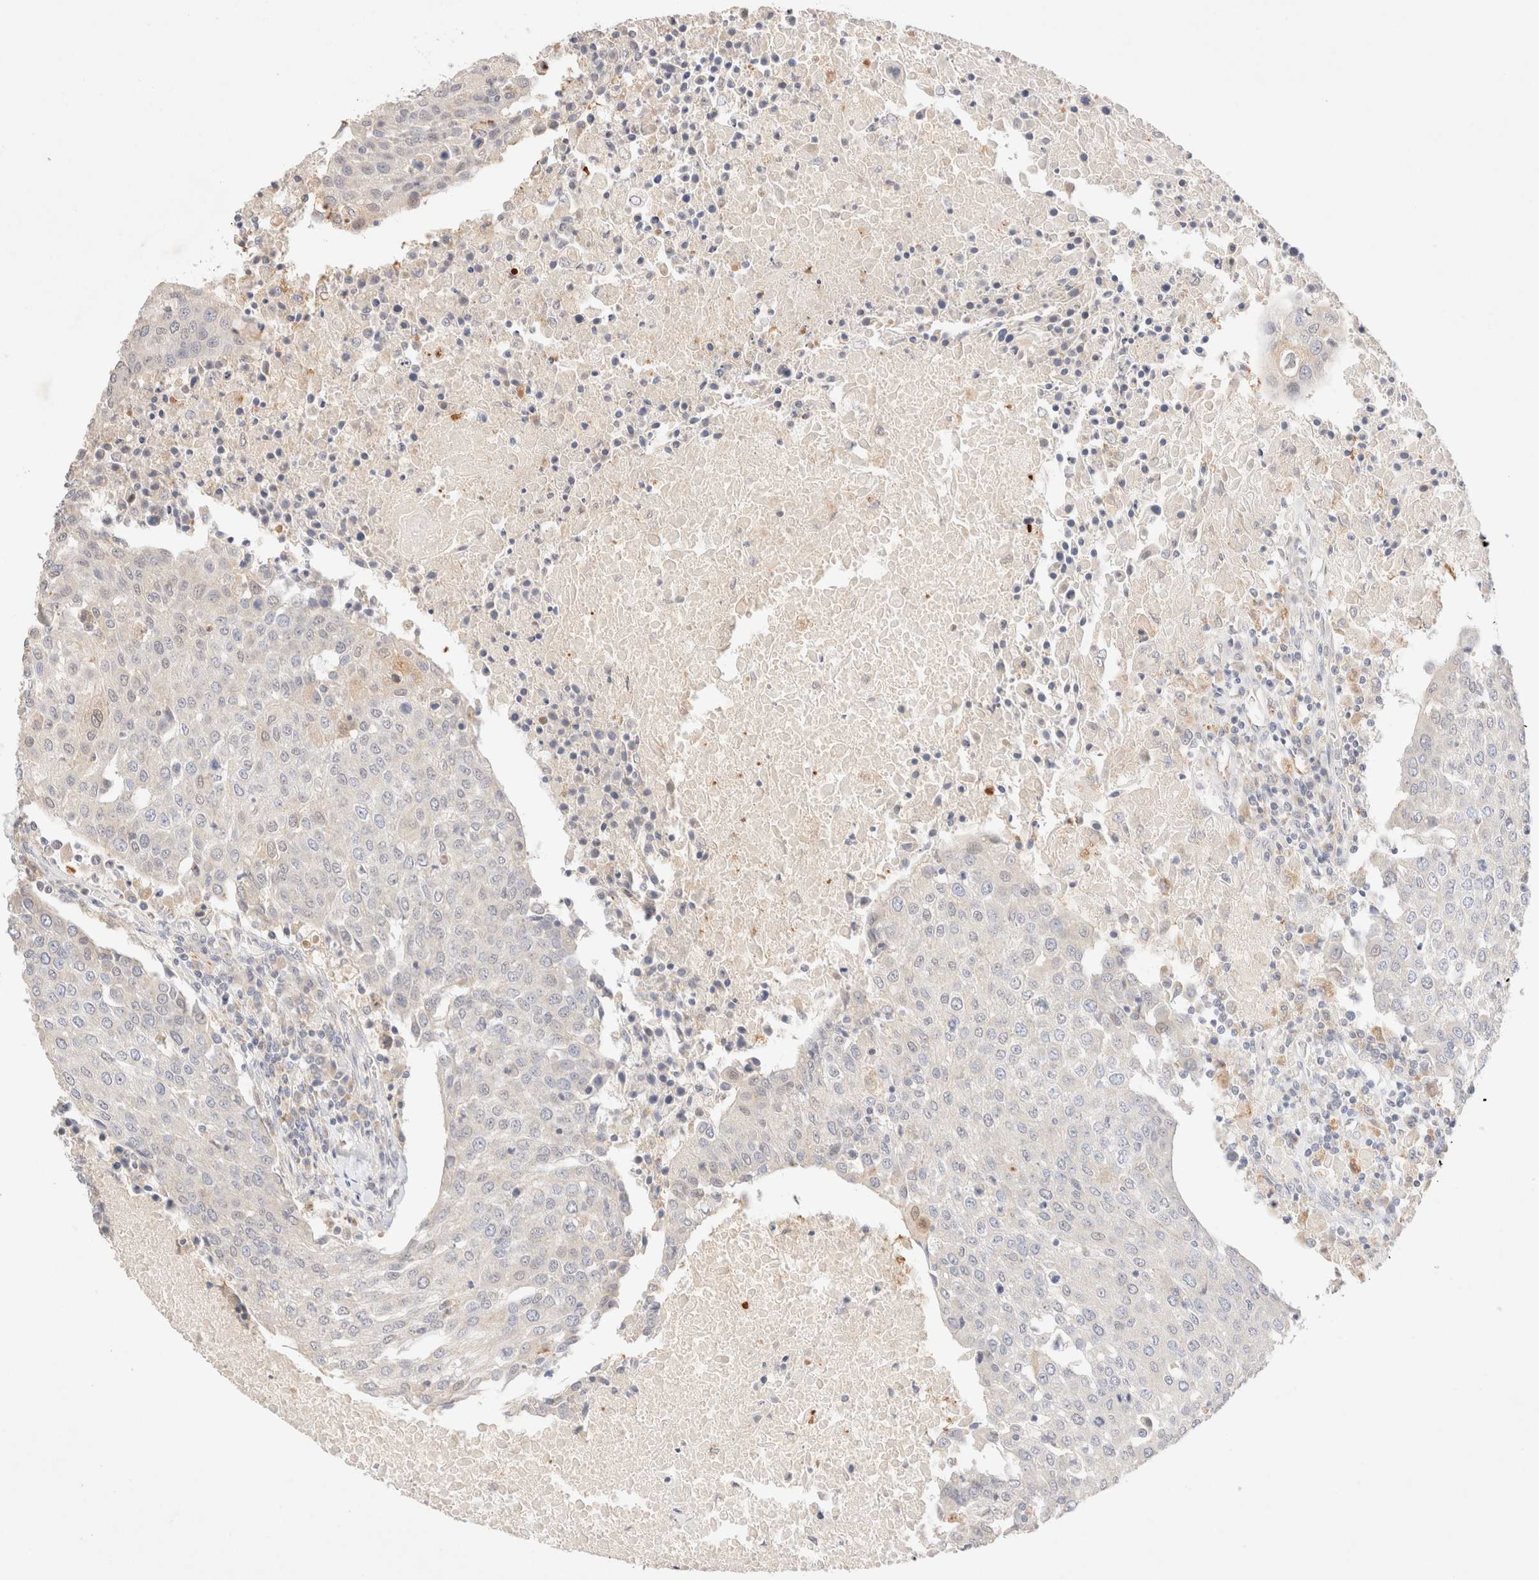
{"staining": {"intensity": "weak", "quantity": "<25%", "location": "cytoplasmic/membranous"}, "tissue": "urothelial cancer", "cell_type": "Tumor cells", "image_type": "cancer", "snomed": [{"axis": "morphology", "description": "Urothelial carcinoma, High grade"}, {"axis": "topography", "description": "Urinary bladder"}], "caption": "DAB (3,3'-diaminobenzidine) immunohistochemical staining of human urothelial cancer displays no significant positivity in tumor cells.", "gene": "SNTB1", "patient": {"sex": "female", "age": 85}}